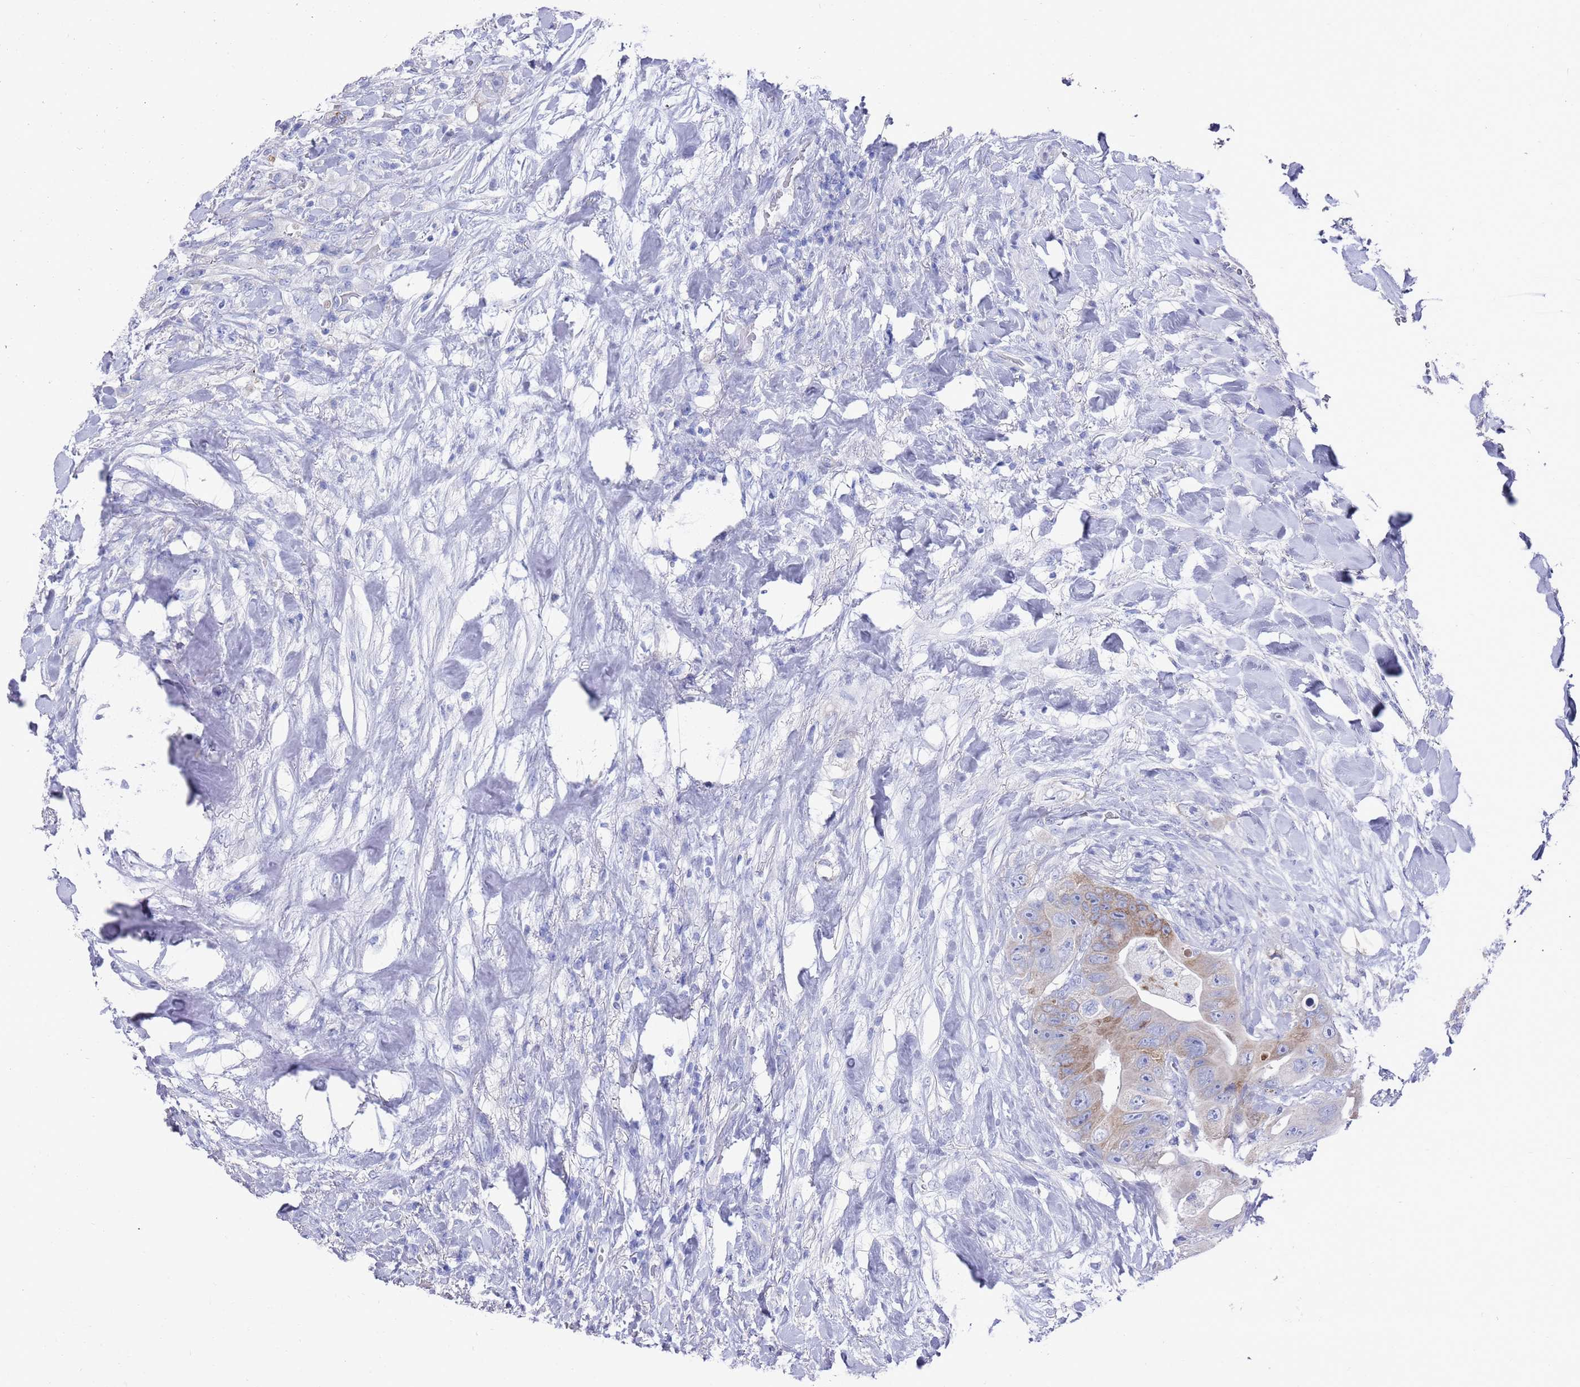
{"staining": {"intensity": "moderate", "quantity": "<25%", "location": "cytoplasmic/membranous"}, "tissue": "colorectal cancer", "cell_type": "Tumor cells", "image_type": "cancer", "snomed": [{"axis": "morphology", "description": "Adenocarcinoma, NOS"}, {"axis": "topography", "description": "Colon"}], "caption": "A low amount of moderate cytoplasmic/membranous expression is present in about <25% of tumor cells in colorectal cancer tissue.", "gene": "SCAPER", "patient": {"sex": "female", "age": 46}}